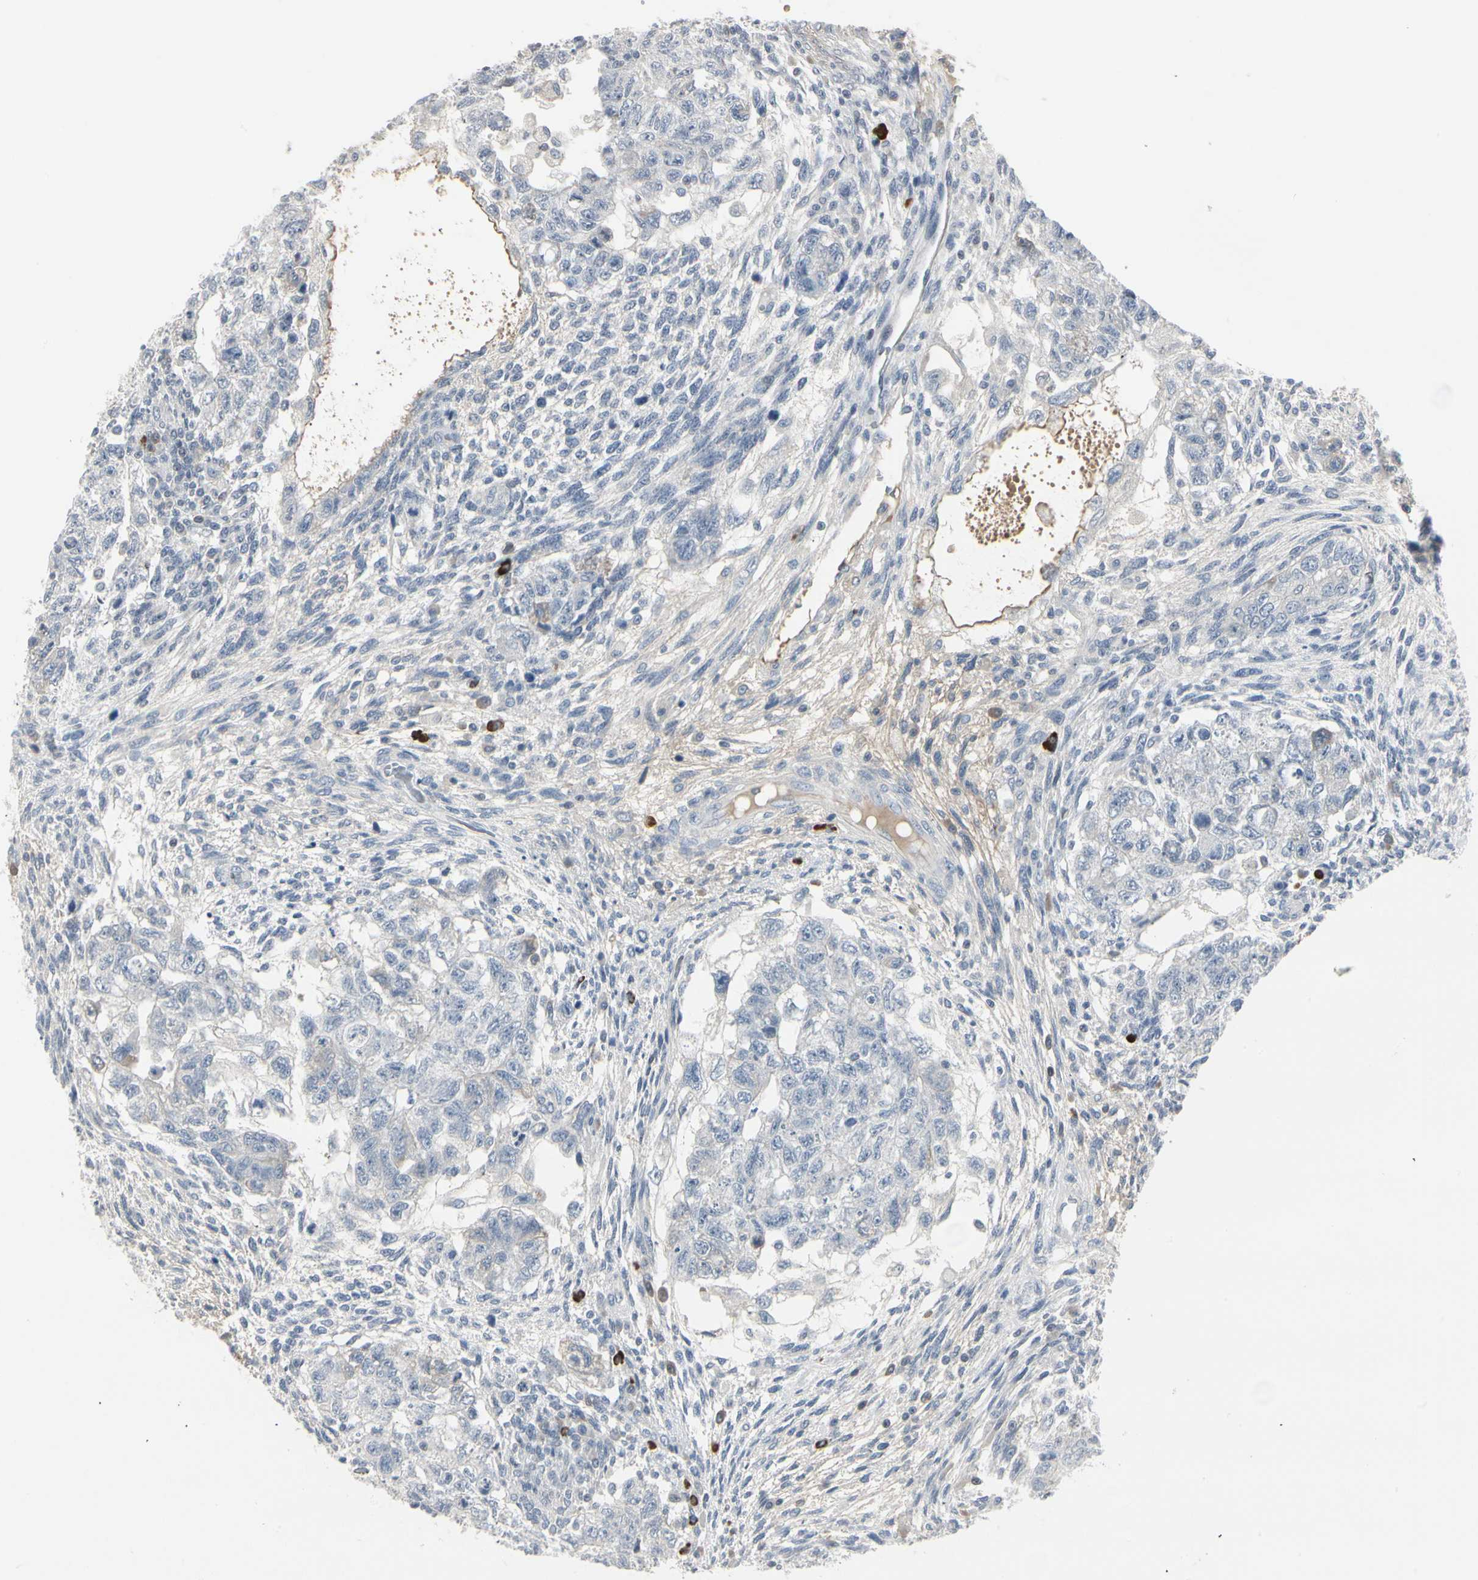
{"staining": {"intensity": "negative", "quantity": "none", "location": "none"}, "tissue": "testis cancer", "cell_type": "Tumor cells", "image_type": "cancer", "snomed": [{"axis": "morphology", "description": "Normal tissue, NOS"}, {"axis": "morphology", "description": "Carcinoma, Embryonal, NOS"}, {"axis": "topography", "description": "Testis"}], "caption": "Photomicrograph shows no protein expression in tumor cells of embryonal carcinoma (testis) tissue.", "gene": "DMPK", "patient": {"sex": "male", "age": 36}}